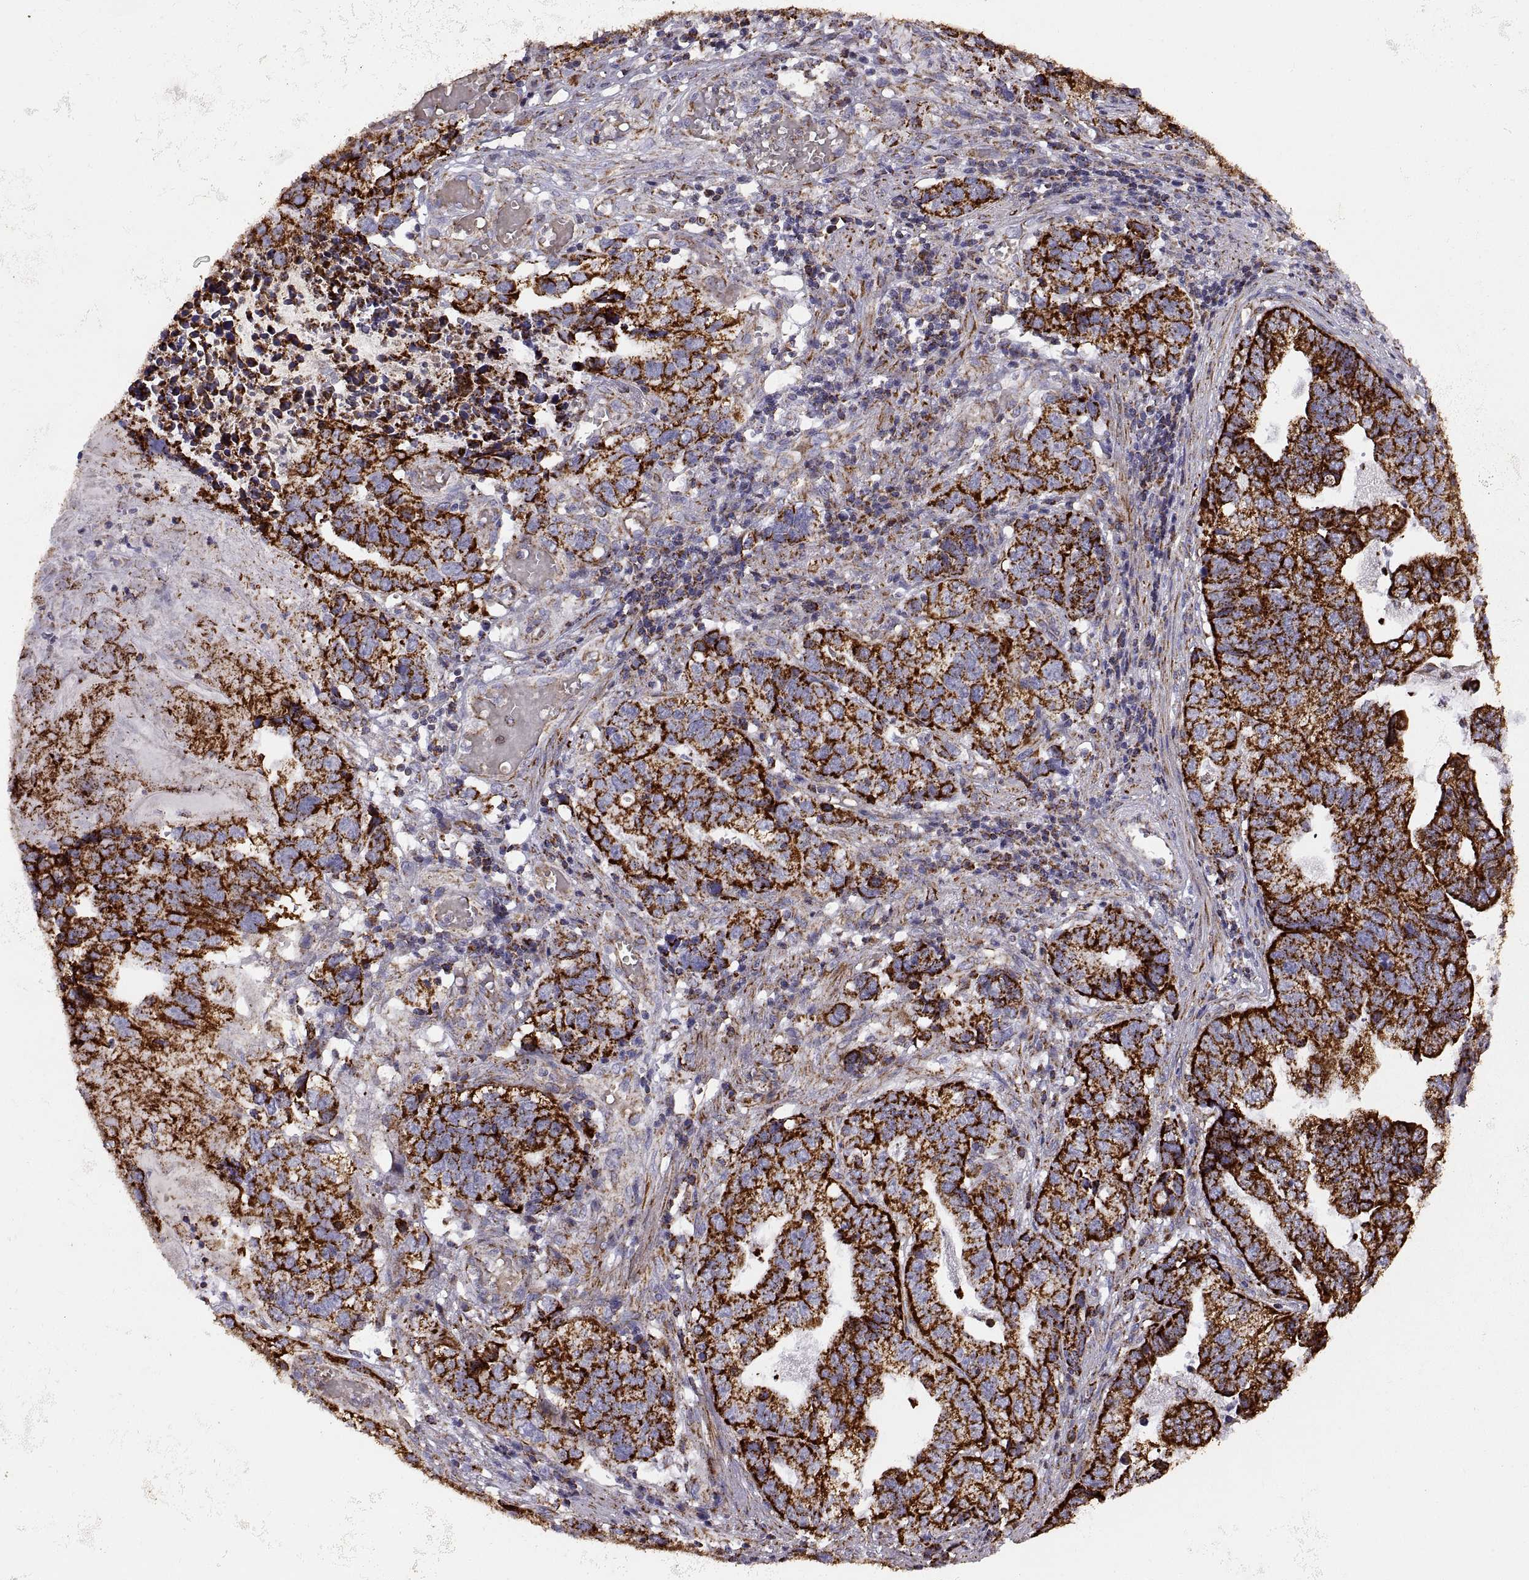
{"staining": {"intensity": "strong", "quantity": ">75%", "location": "cytoplasmic/membranous"}, "tissue": "stomach cancer", "cell_type": "Tumor cells", "image_type": "cancer", "snomed": [{"axis": "morphology", "description": "Adenocarcinoma, NOS"}, {"axis": "topography", "description": "Stomach, upper"}], "caption": "DAB immunohistochemical staining of stomach cancer (adenocarcinoma) shows strong cytoplasmic/membranous protein staining in about >75% of tumor cells.", "gene": "ARSD", "patient": {"sex": "female", "age": 67}}